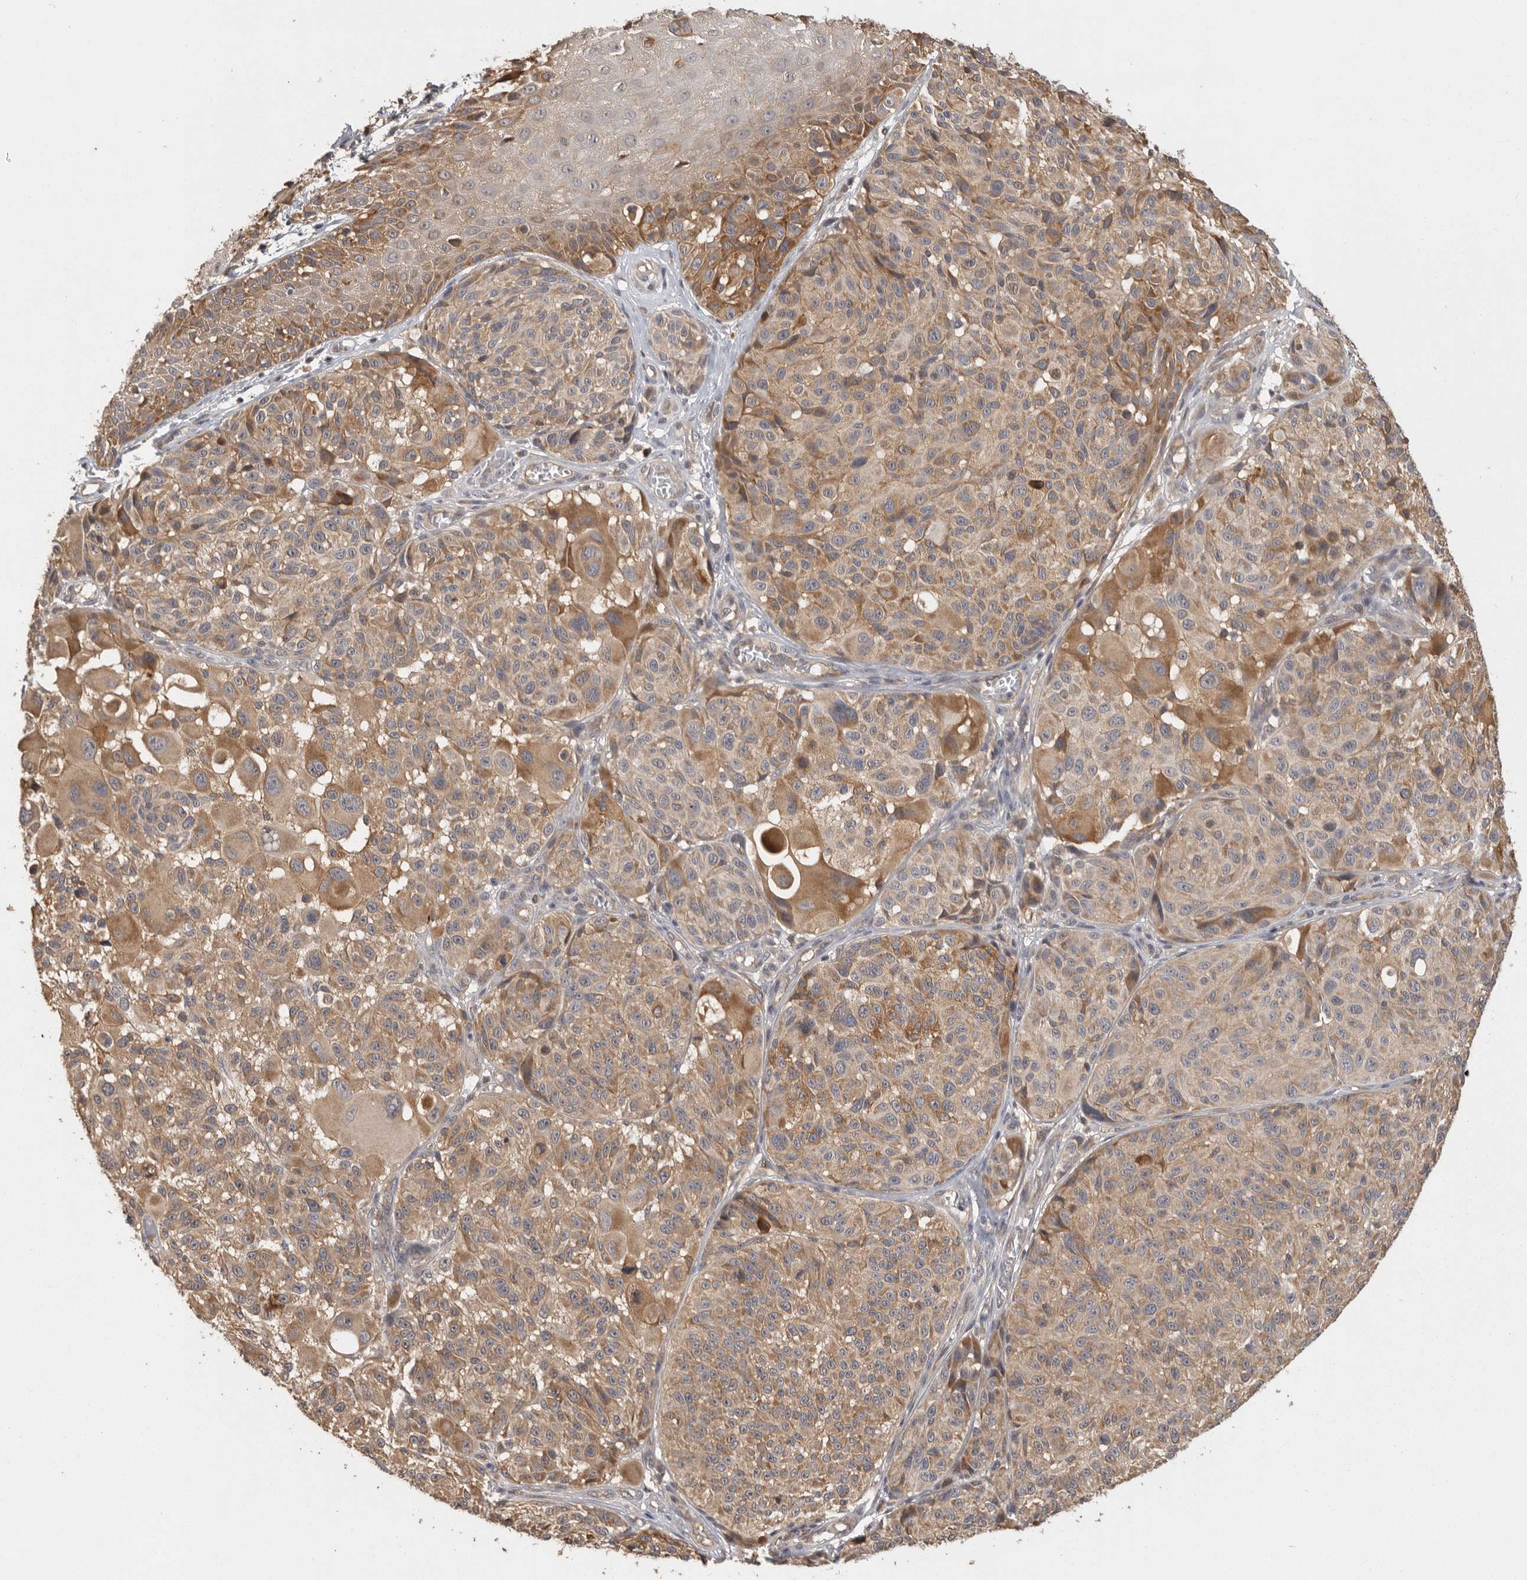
{"staining": {"intensity": "moderate", "quantity": ">75%", "location": "cytoplasmic/membranous"}, "tissue": "melanoma", "cell_type": "Tumor cells", "image_type": "cancer", "snomed": [{"axis": "morphology", "description": "Malignant melanoma, NOS"}, {"axis": "topography", "description": "Skin"}], "caption": "Protein staining reveals moderate cytoplasmic/membranous positivity in approximately >75% of tumor cells in melanoma.", "gene": "BAIAP2", "patient": {"sex": "male", "age": 83}}